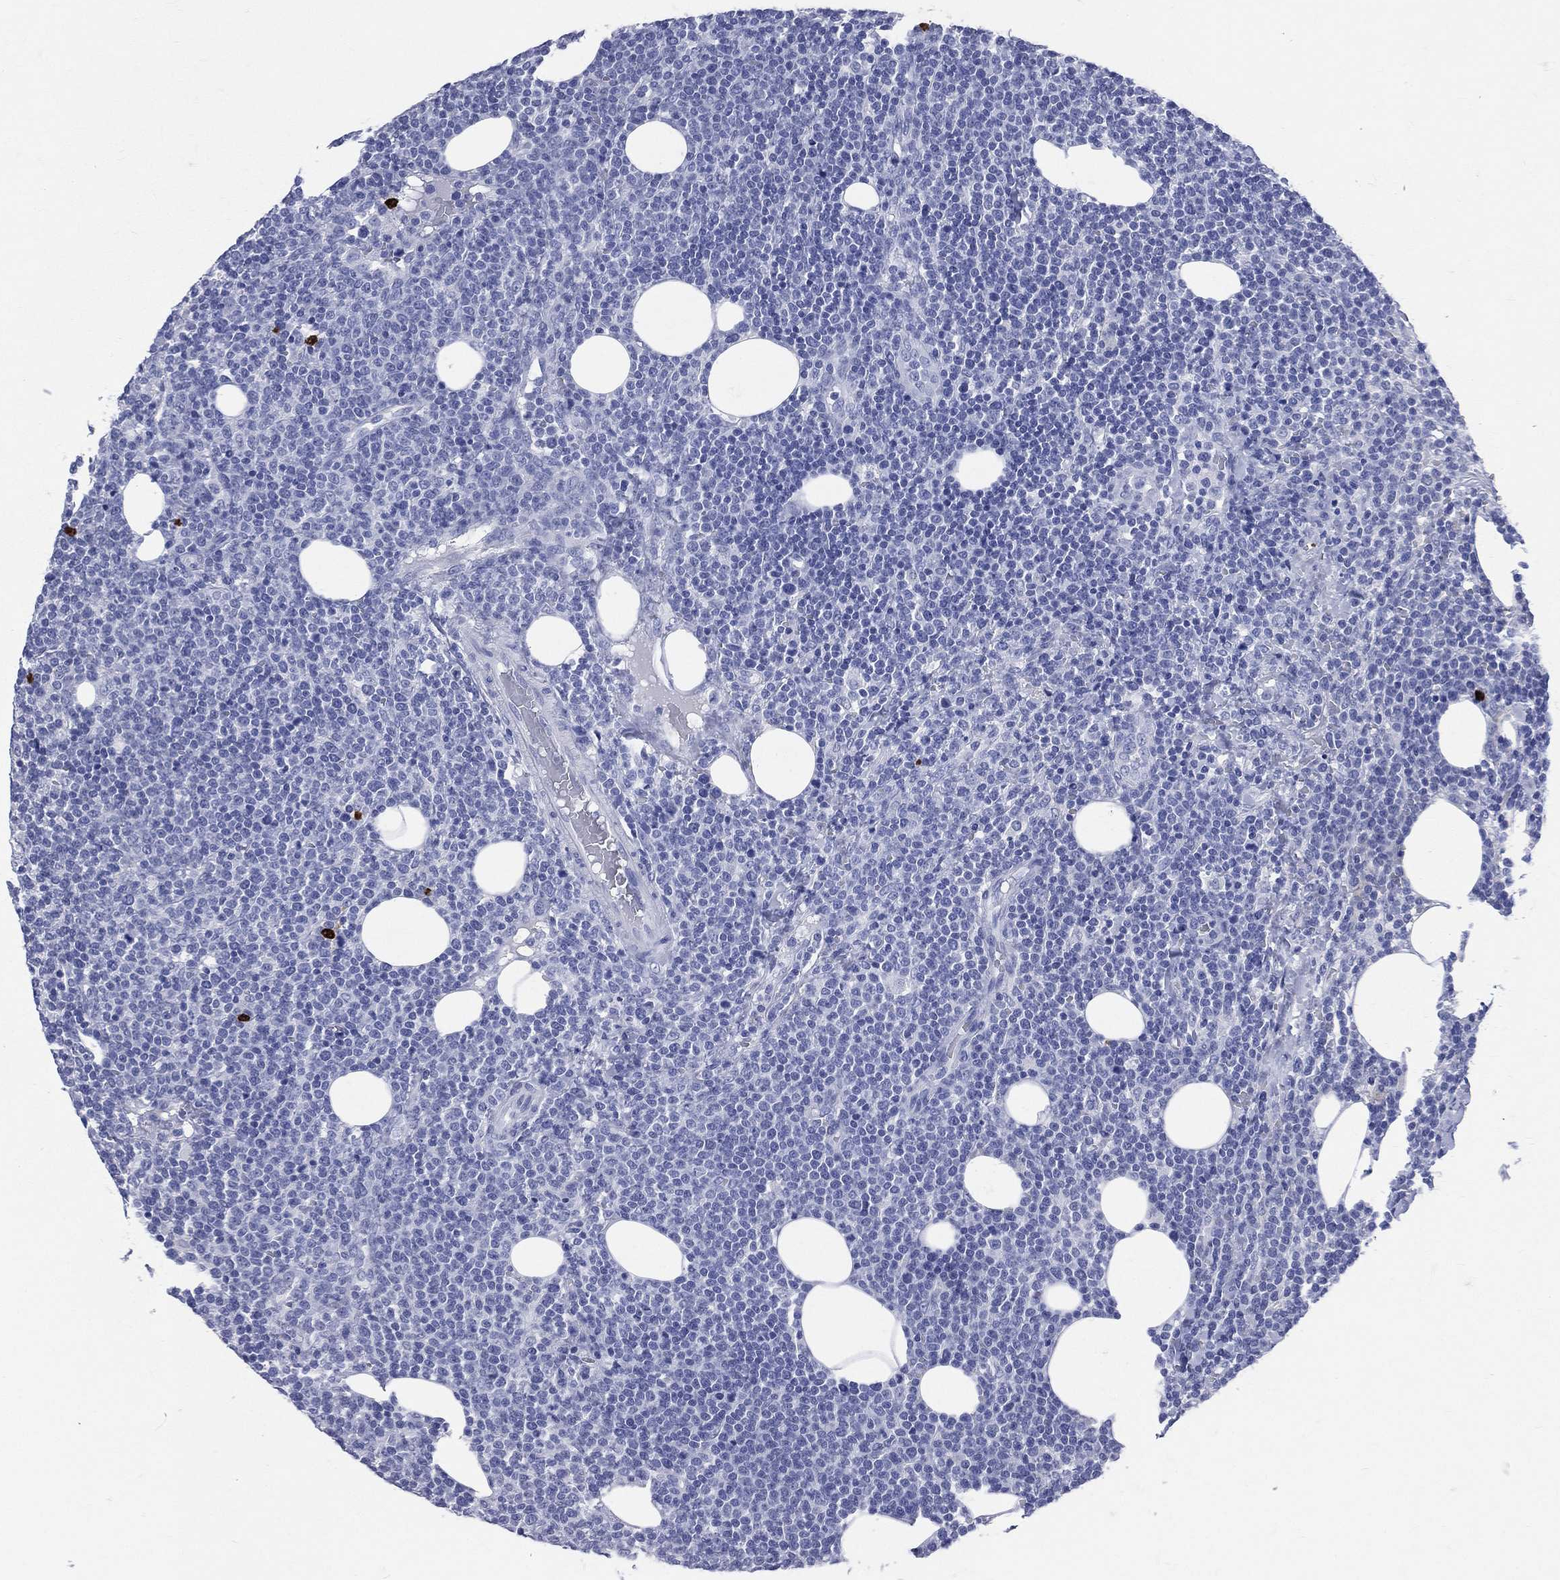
{"staining": {"intensity": "negative", "quantity": "none", "location": "none"}, "tissue": "lymphoma", "cell_type": "Tumor cells", "image_type": "cancer", "snomed": [{"axis": "morphology", "description": "Malignant lymphoma, non-Hodgkin's type, High grade"}, {"axis": "topography", "description": "Lymph node"}], "caption": "Tumor cells show no significant protein staining in malignant lymphoma, non-Hodgkin's type (high-grade).", "gene": "PGLYRP1", "patient": {"sex": "male", "age": 61}}